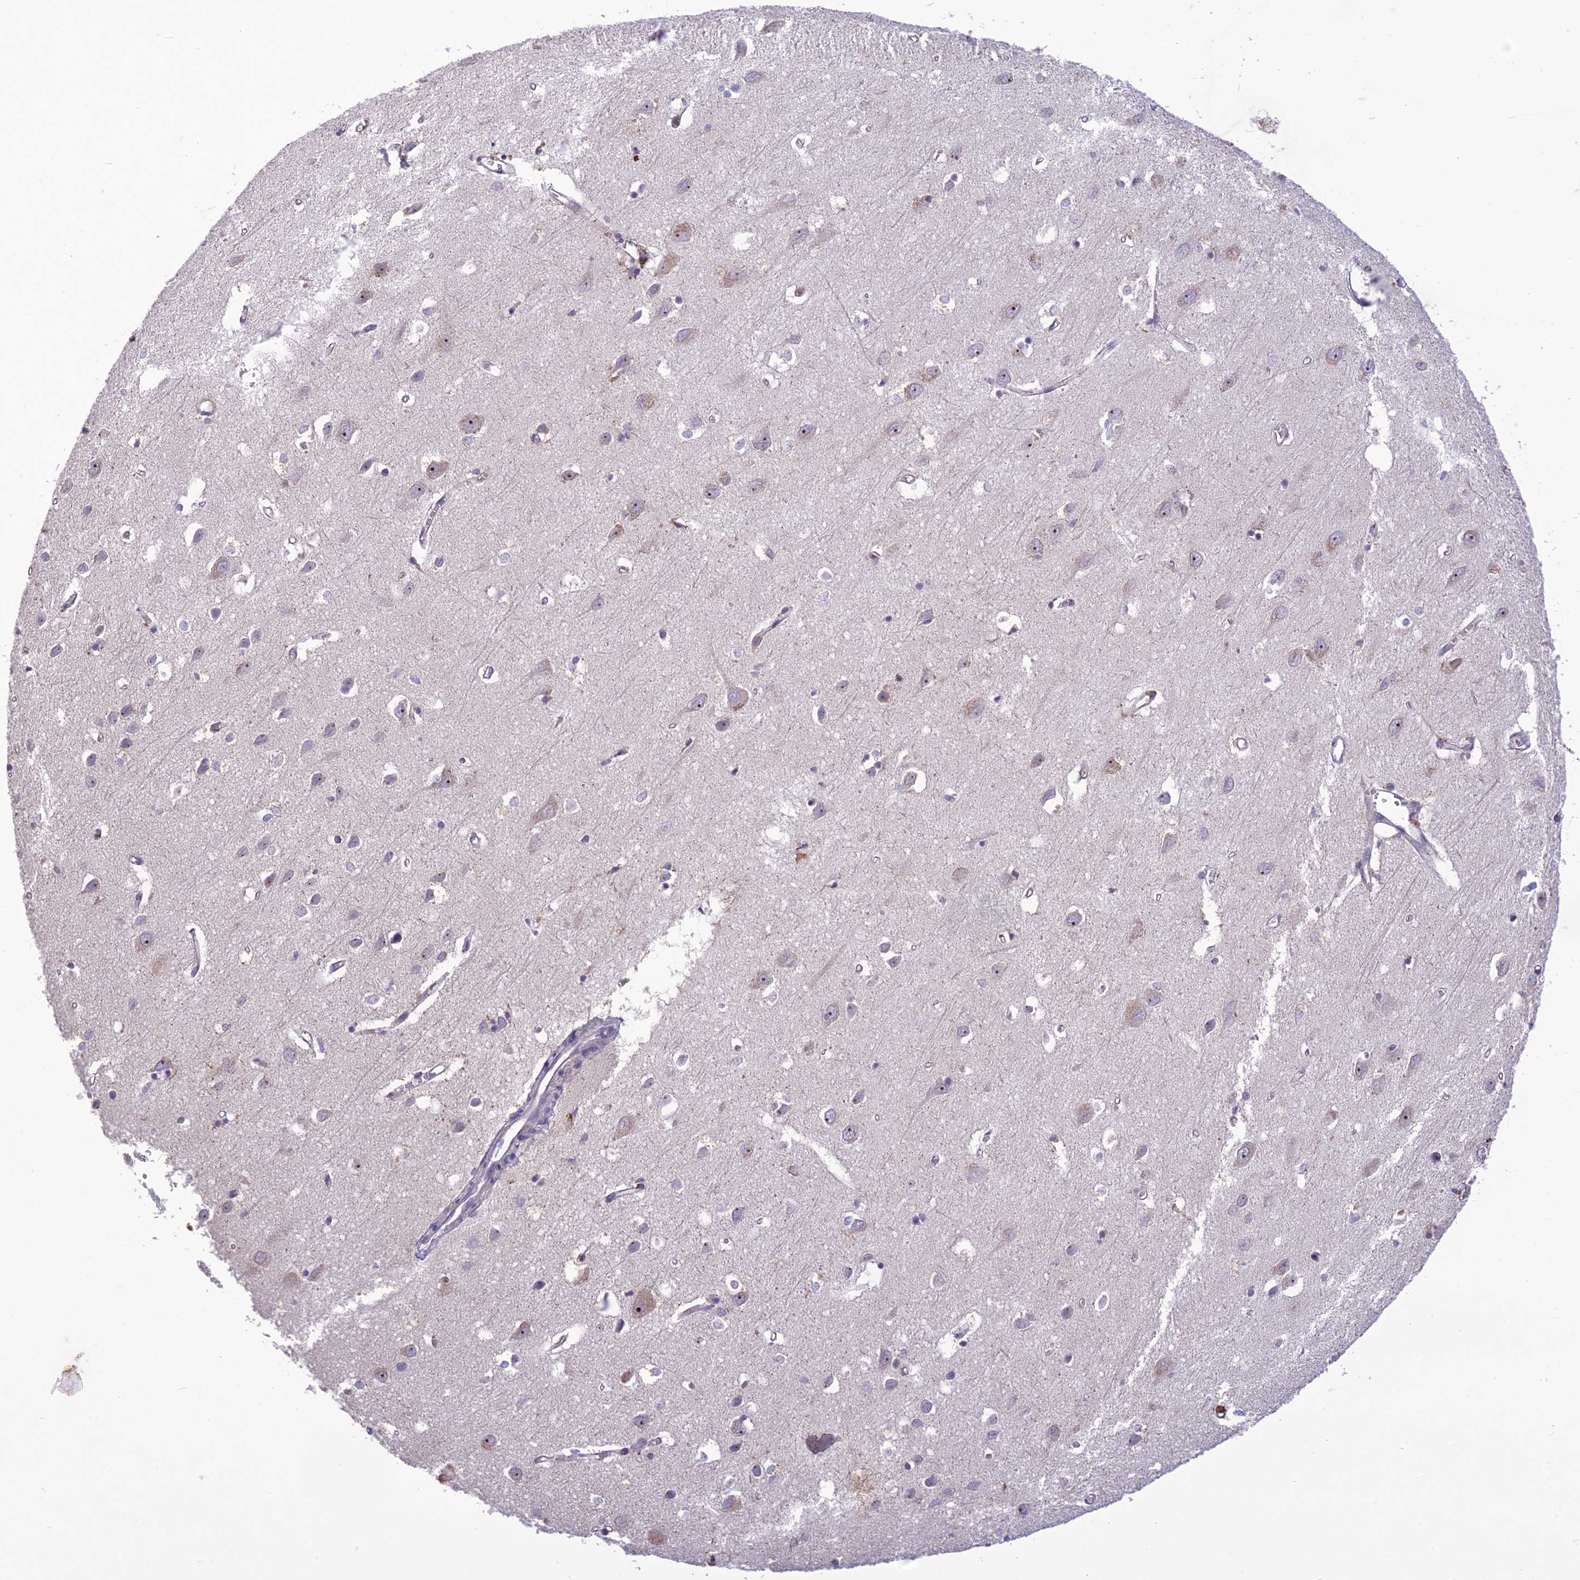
{"staining": {"intensity": "negative", "quantity": "none", "location": "none"}, "tissue": "cerebral cortex", "cell_type": "Endothelial cells", "image_type": "normal", "snomed": [{"axis": "morphology", "description": "Normal tissue, NOS"}, {"axis": "topography", "description": "Cerebral cortex"}], "caption": "The histopathology image shows no significant staining in endothelial cells of cerebral cortex. (DAB IHC, high magnification).", "gene": "ITGAE", "patient": {"sex": "female", "age": 64}}